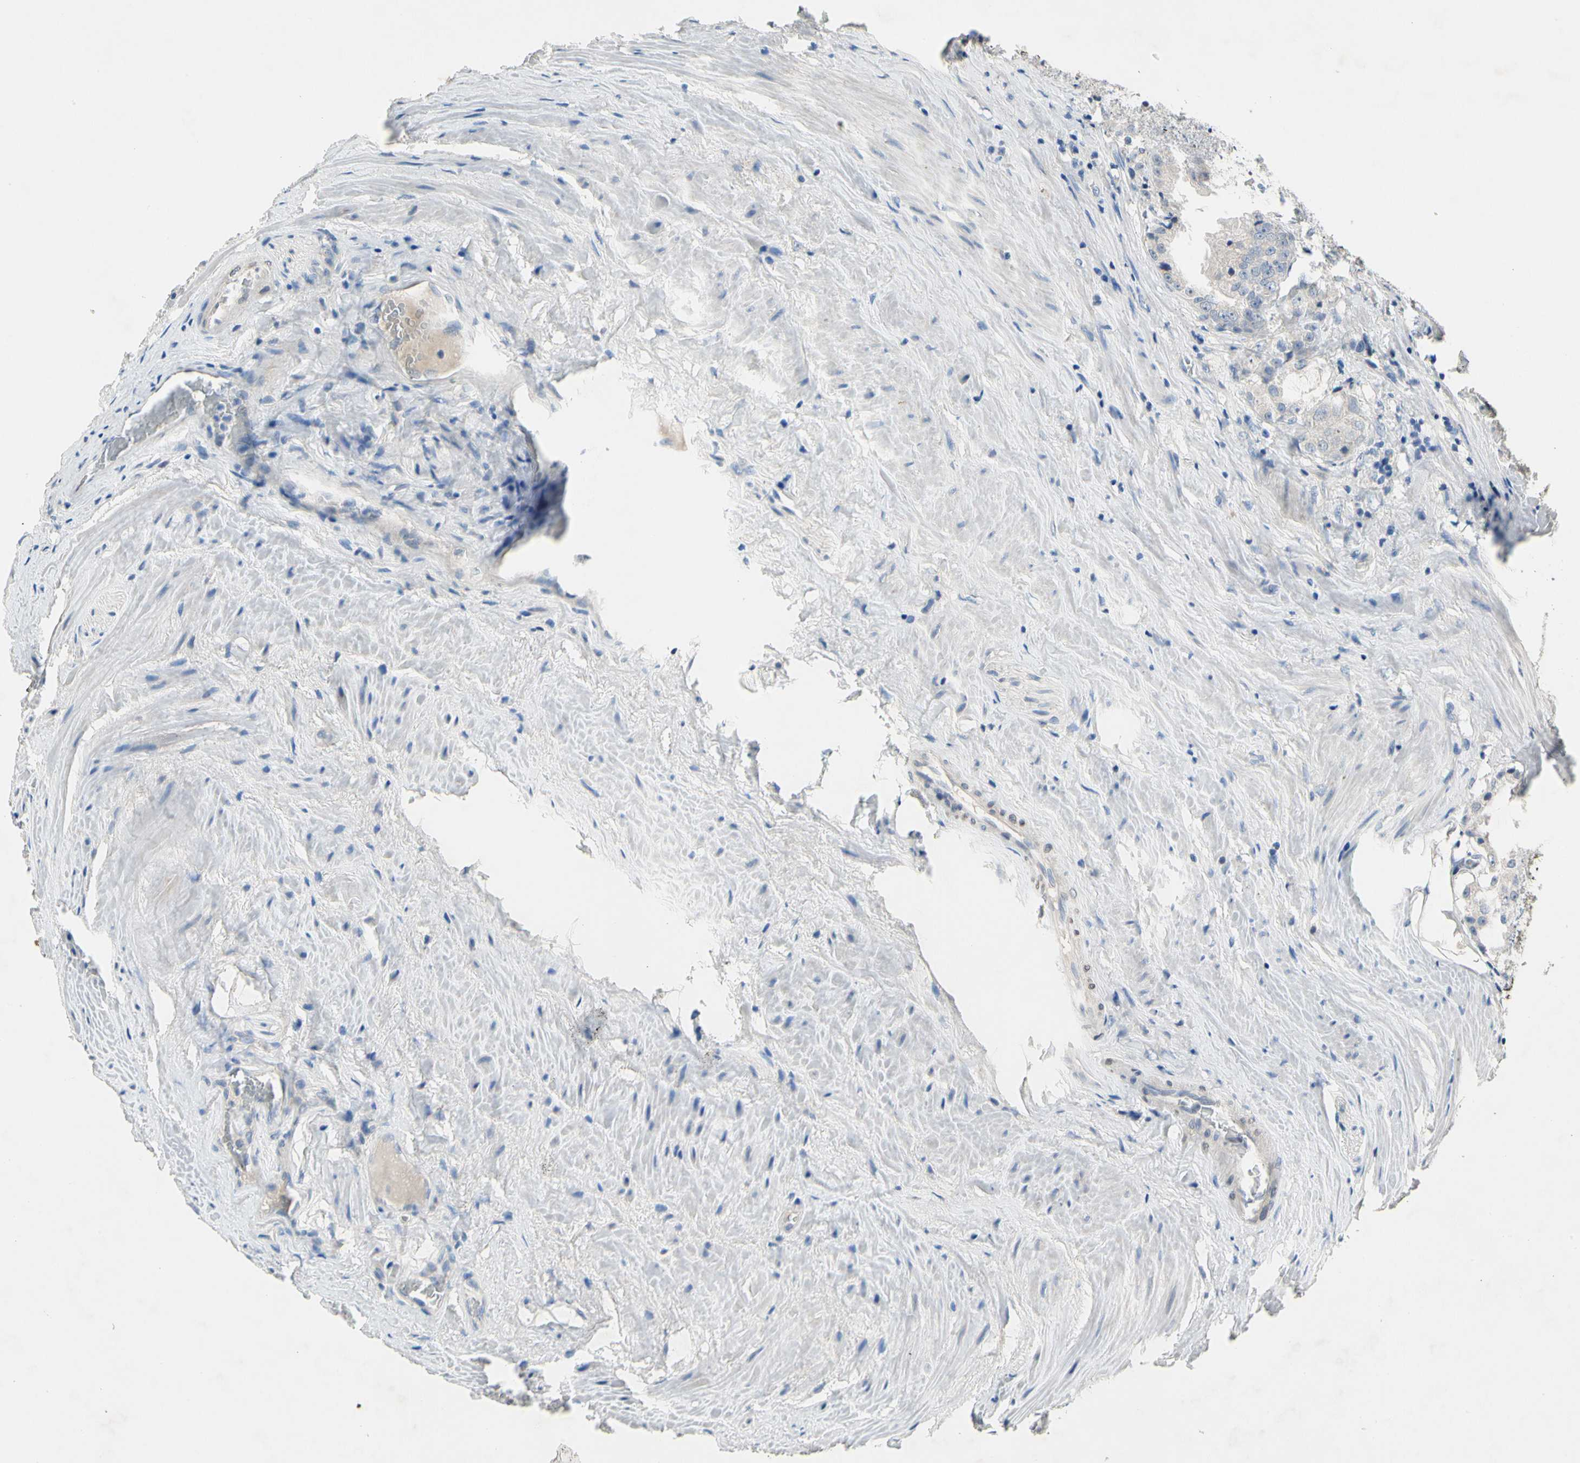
{"staining": {"intensity": "negative", "quantity": "none", "location": "none"}, "tissue": "prostate cancer", "cell_type": "Tumor cells", "image_type": "cancer", "snomed": [{"axis": "morphology", "description": "Adenocarcinoma, High grade"}, {"axis": "topography", "description": "Prostate"}], "caption": "This is an immunohistochemistry image of prostate cancer (high-grade adenocarcinoma). There is no positivity in tumor cells.", "gene": "GAS6", "patient": {"sex": "male", "age": 73}}